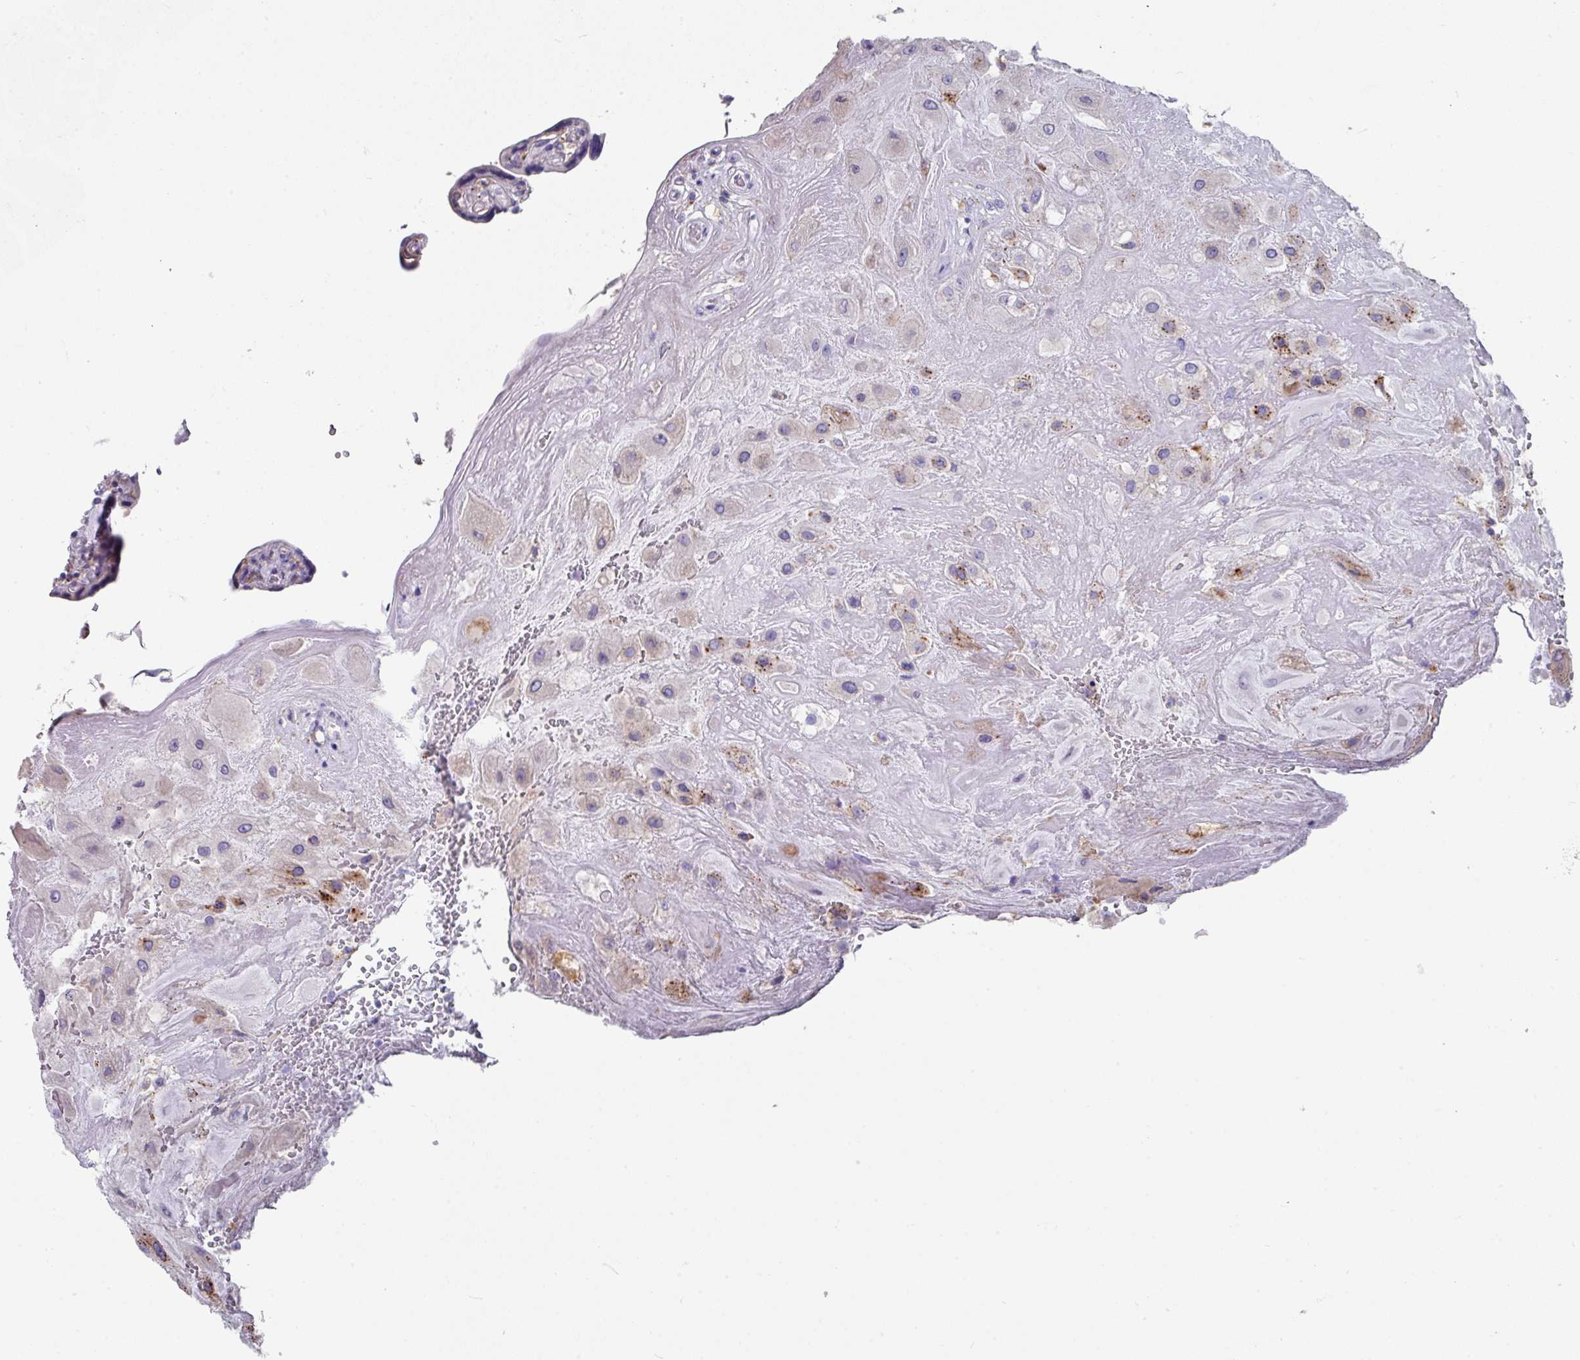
{"staining": {"intensity": "moderate", "quantity": "<25%", "location": "cytoplasmic/membranous"}, "tissue": "placenta", "cell_type": "Decidual cells", "image_type": "normal", "snomed": [{"axis": "morphology", "description": "Normal tissue, NOS"}, {"axis": "topography", "description": "Placenta"}], "caption": "High-magnification brightfield microscopy of normal placenta stained with DAB (brown) and counterstained with hematoxylin (blue). decidual cells exhibit moderate cytoplasmic/membranous expression is present in about<25% of cells. Nuclei are stained in blue.", "gene": "CPVL", "patient": {"sex": "female", "age": 32}}